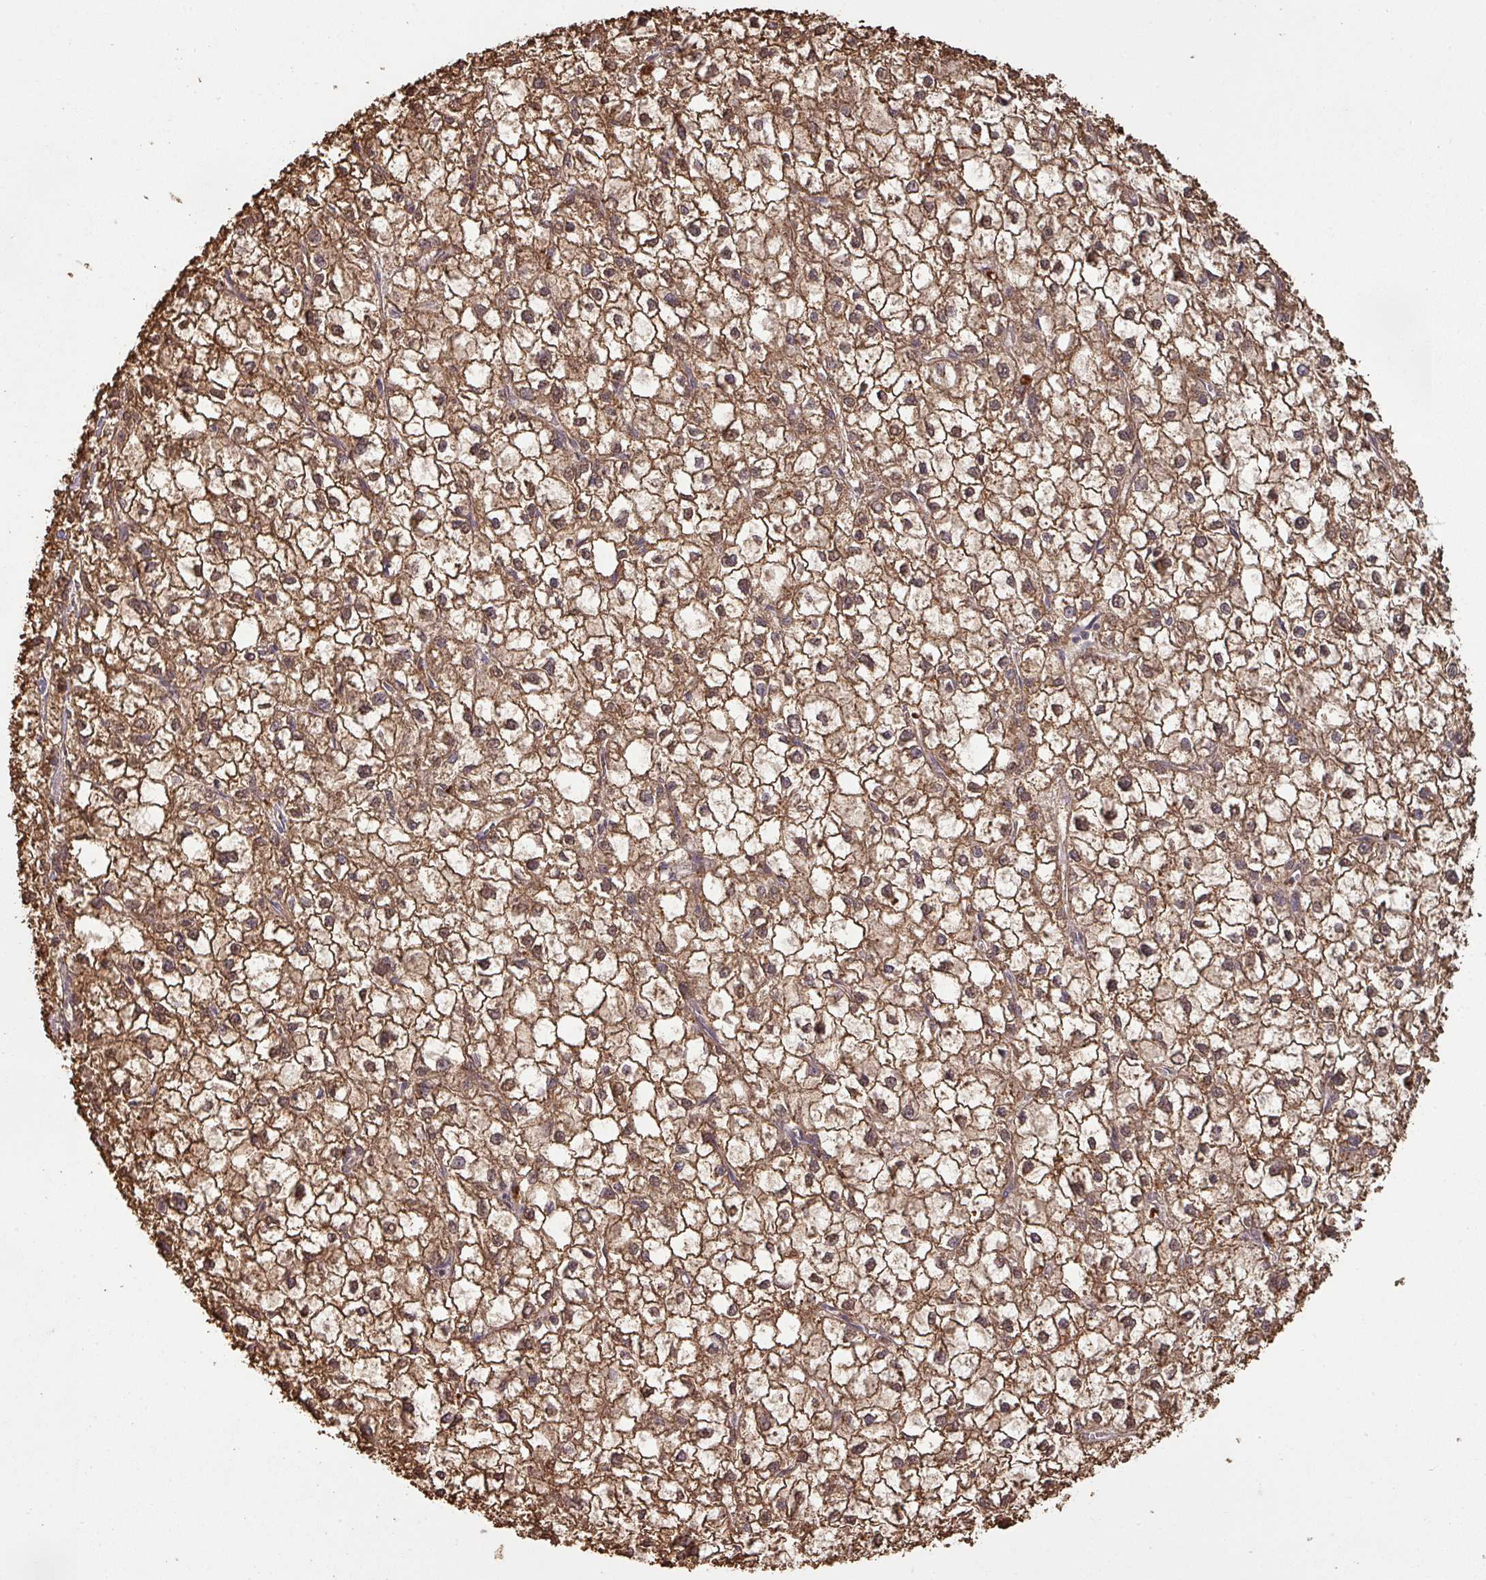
{"staining": {"intensity": "moderate", "quantity": ">75%", "location": "cytoplasmic/membranous"}, "tissue": "liver cancer", "cell_type": "Tumor cells", "image_type": "cancer", "snomed": [{"axis": "morphology", "description": "Carcinoma, Hepatocellular, NOS"}, {"axis": "topography", "description": "Liver"}], "caption": "Immunohistochemistry photomicrograph of neoplastic tissue: human liver cancer stained using IHC shows medium levels of moderate protein expression localized specifically in the cytoplasmic/membranous of tumor cells, appearing as a cytoplasmic/membranous brown color.", "gene": "ATAT1", "patient": {"sex": "female", "age": 43}}